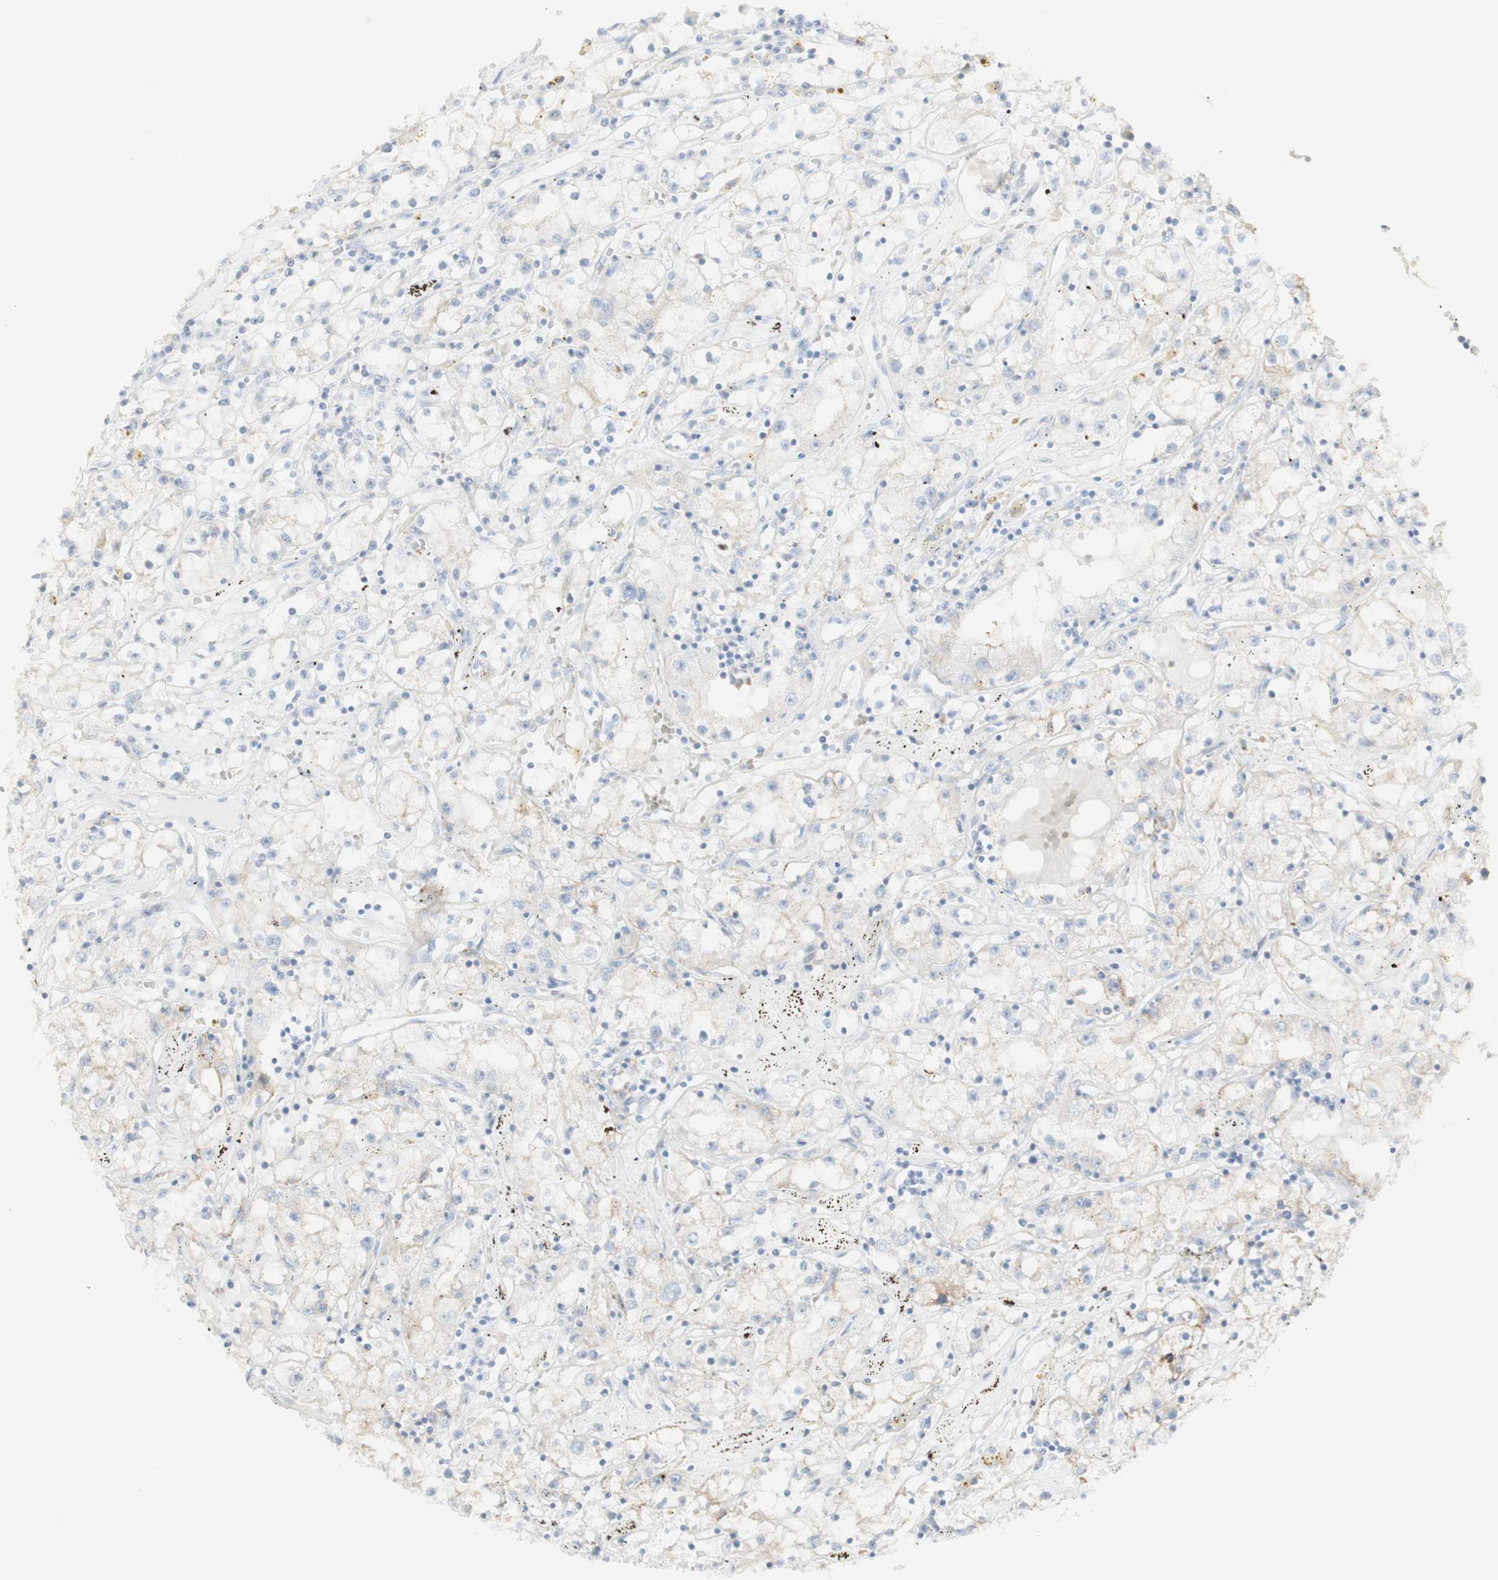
{"staining": {"intensity": "negative", "quantity": "none", "location": "none"}, "tissue": "renal cancer", "cell_type": "Tumor cells", "image_type": "cancer", "snomed": [{"axis": "morphology", "description": "Adenocarcinoma, NOS"}, {"axis": "topography", "description": "Kidney"}], "caption": "DAB (3,3'-diaminobenzidine) immunohistochemical staining of human renal adenocarcinoma demonstrates no significant staining in tumor cells.", "gene": "NDST4", "patient": {"sex": "male", "age": 56}}